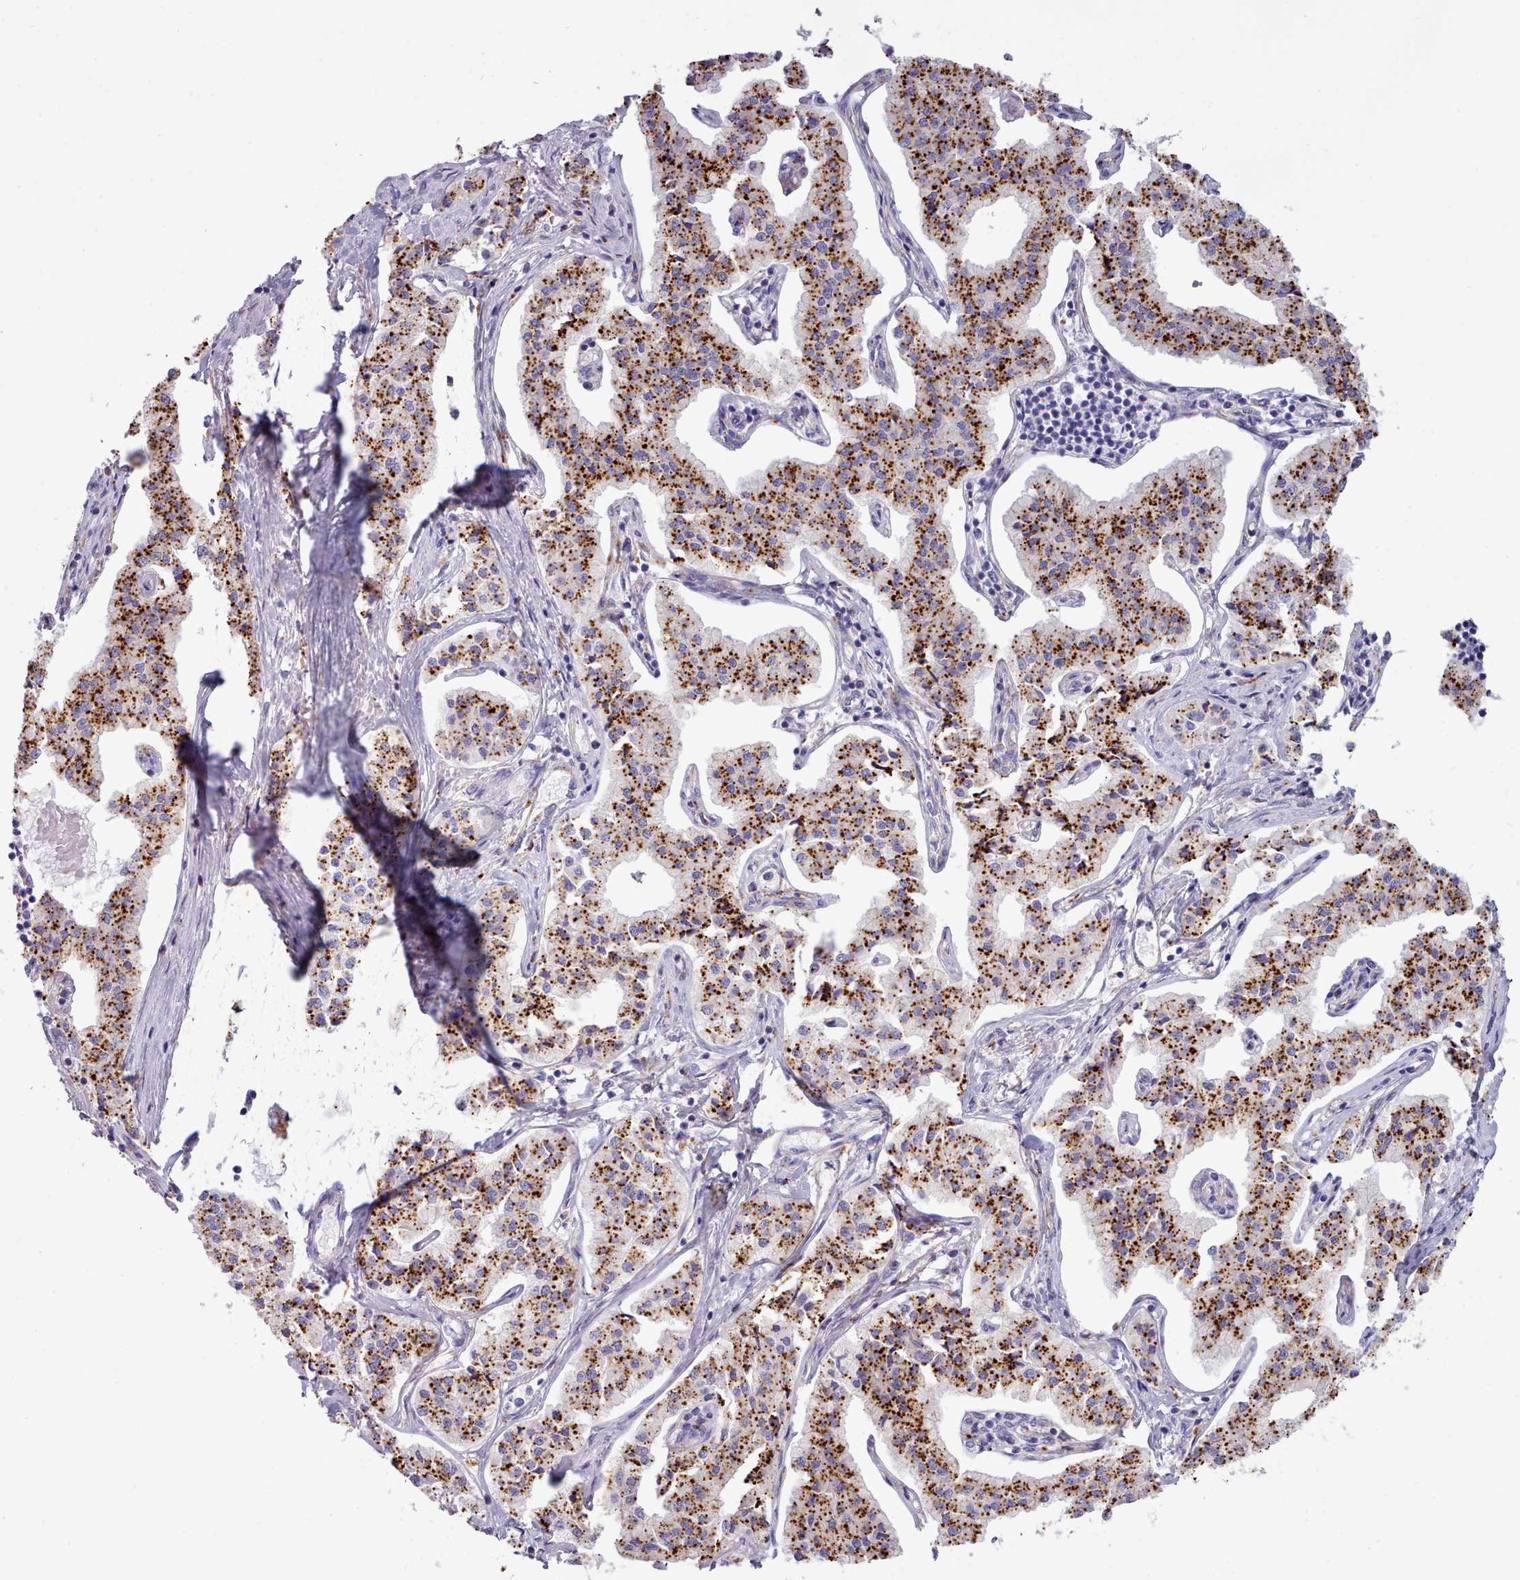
{"staining": {"intensity": "strong", "quantity": ">75%", "location": "cytoplasmic/membranous"}, "tissue": "pancreatic cancer", "cell_type": "Tumor cells", "image_type": "cancer", "snomed": [{"axis": "morphology", "description": "Adenocarcinoma, NOS"}, {"axis": "topography", "description": "Pancreas"}], "caption": "IHC of human pancreatic adenocarcinoma shows high levels of strong cytoplasmic/membranous positivity in approximately >75% of tumor cells. The staining was performed using DAB (3,3'-diaminobenzidine) to visualize the protein expression in brown, while the nuclei were stained in blue with hematoxylin (Magnification: 20x).", "gene": "GAA", "patient": {"sex": "female", "age": 50}}